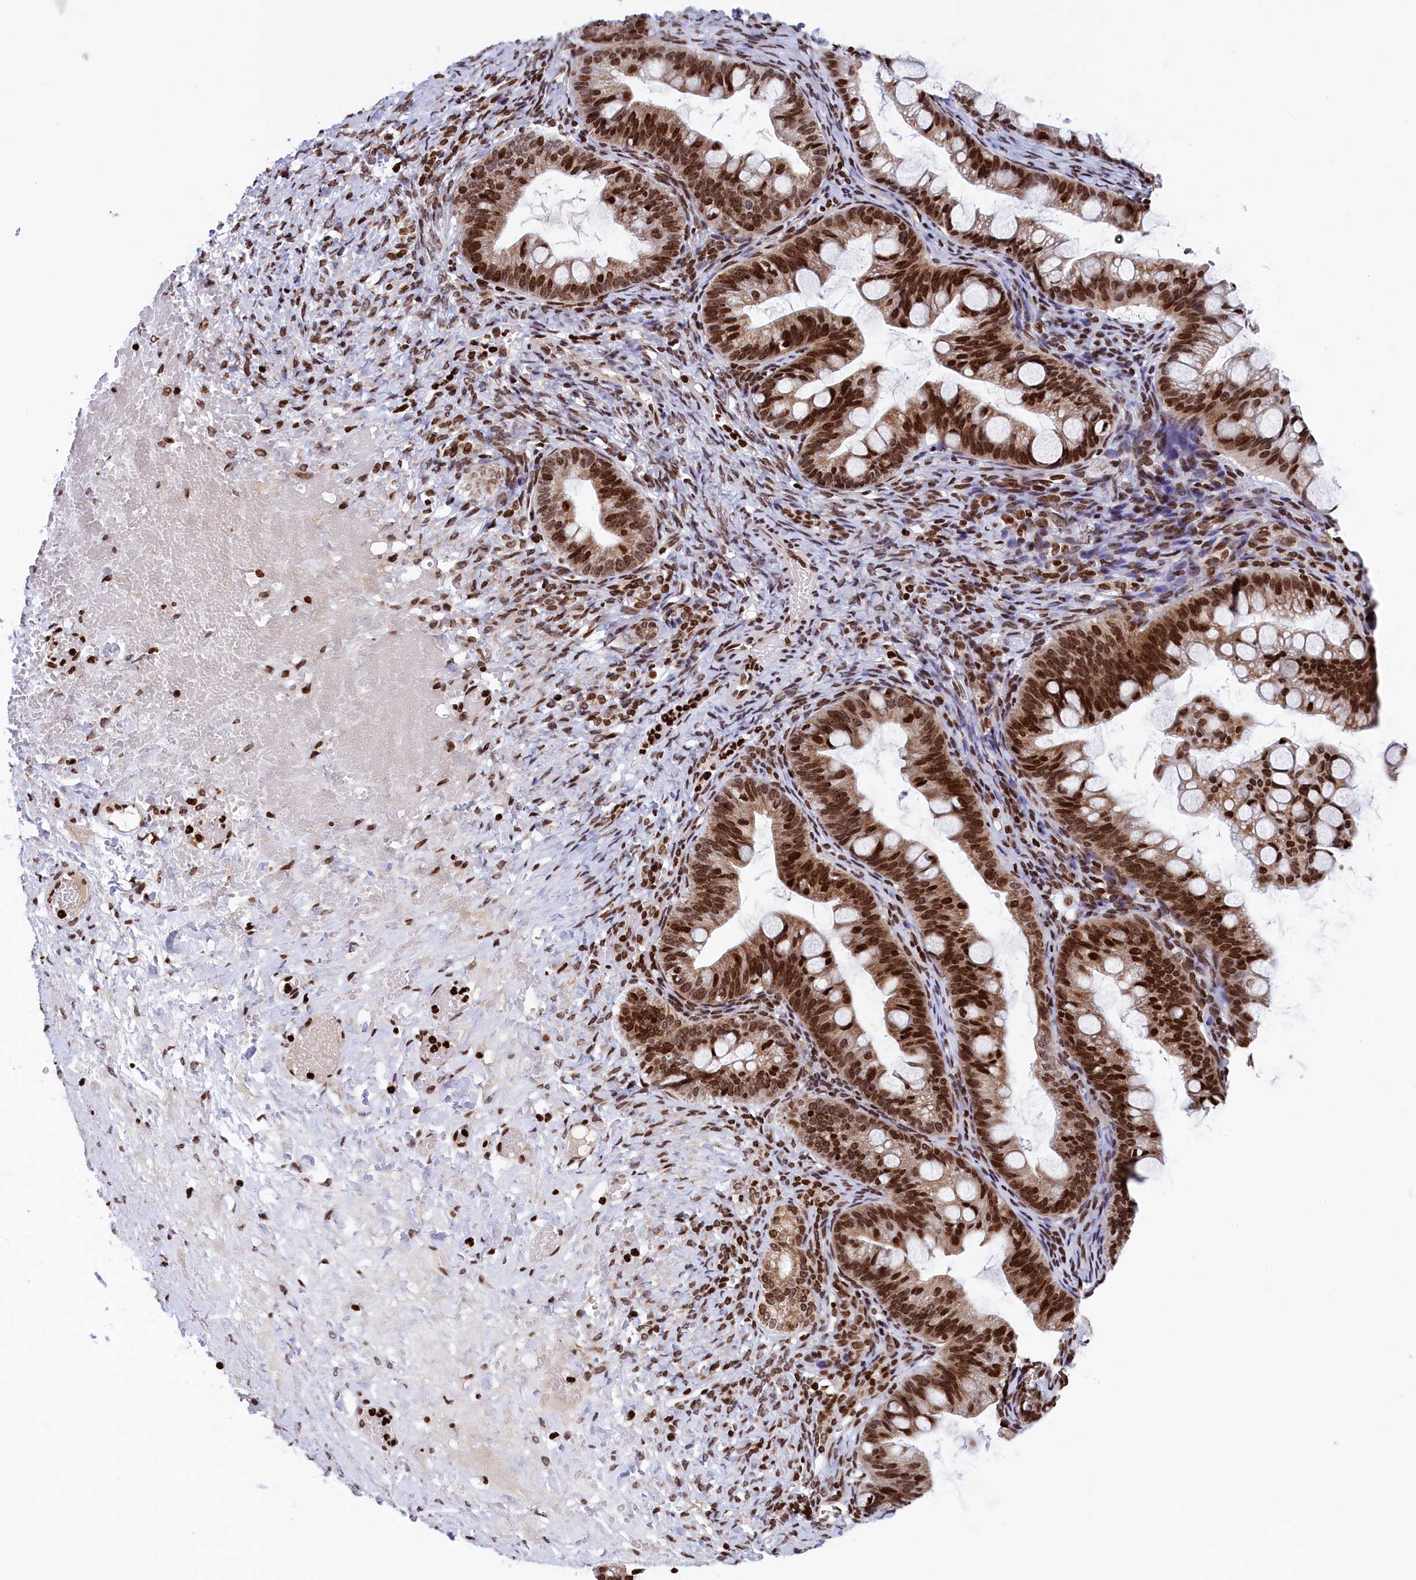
{"staining": {"intensity": "strong", "quantity": ">75%", "location": "cytoplasmic/membranous,nuclear"}, "tissue": "ovarian cancer", "cell_type": "Tumor cells", "image_type": "cancer", "snomed": [{"axis": "morphology", "description": "Cystadenocarcinoma, mucinous, NOS"}, {"axis": "topography", "description": "Ovary"}], "caption": "Immunohistochemistry (IHC) of human mucinous cystadenocarcinoma (ovarian) reveals high levels of strong cytoplasmic/membranous and nuclear staining in about >75% of tumor cells.", "gene": "TIMM29", "patient": {"sex": "female", "age": 73}}